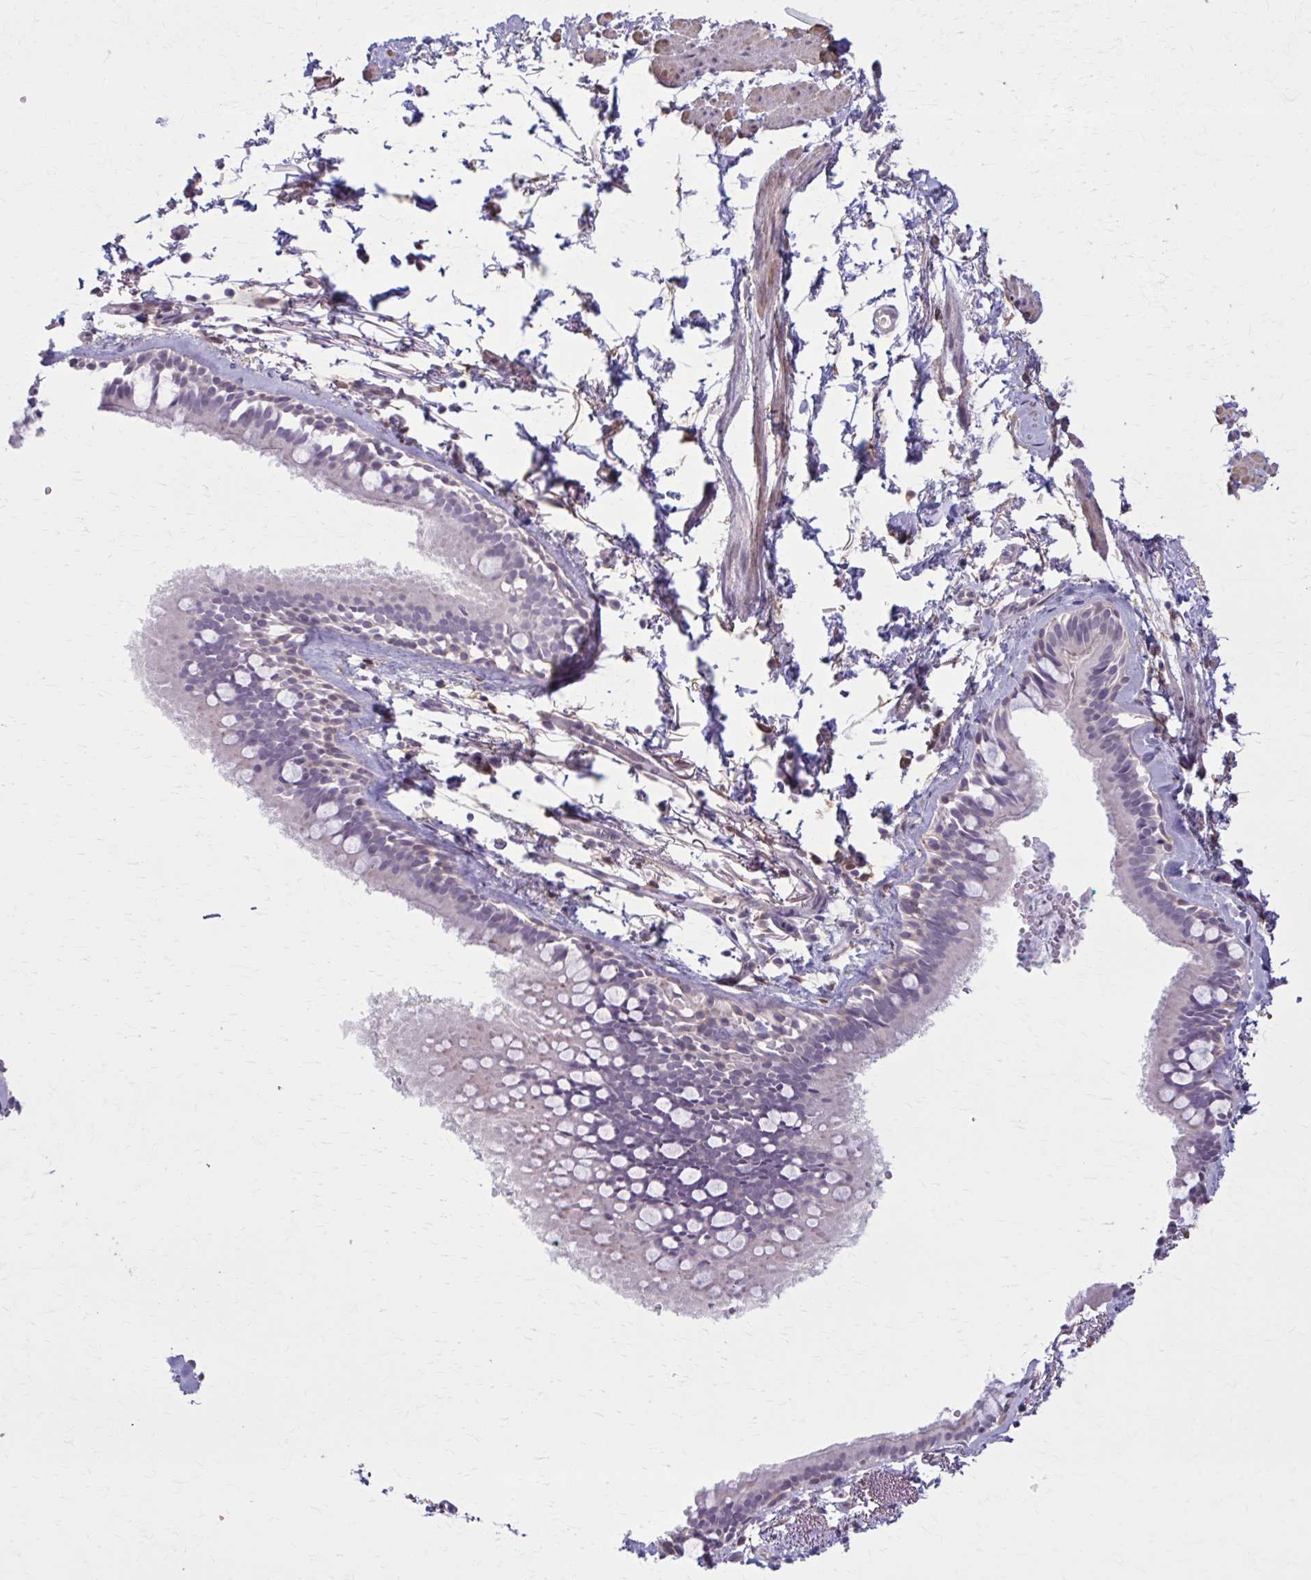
{"staining": {"intensity": "negative", "quantity": "none", "location": "none"}, "tissue": "bronchus", "cell_type": "Respiratory epithelial cells", "image_type": "normal", "snomed": [{"axis": "morphology", "description": "Normal tissue, NOS"}, {"axis": "topography", "description": "Cartilage tissue"}, {"axis": "topography", "description": "Bronchus"}, {"axis": "topography", "description": "Peripheral nerve tissue"}], "caption": "IHC of benign bronchus demonstrates no positivity in respiratory epithelial cells.", "gene": "NUMBL", "patient": {"sex": "female", "age": 59}}